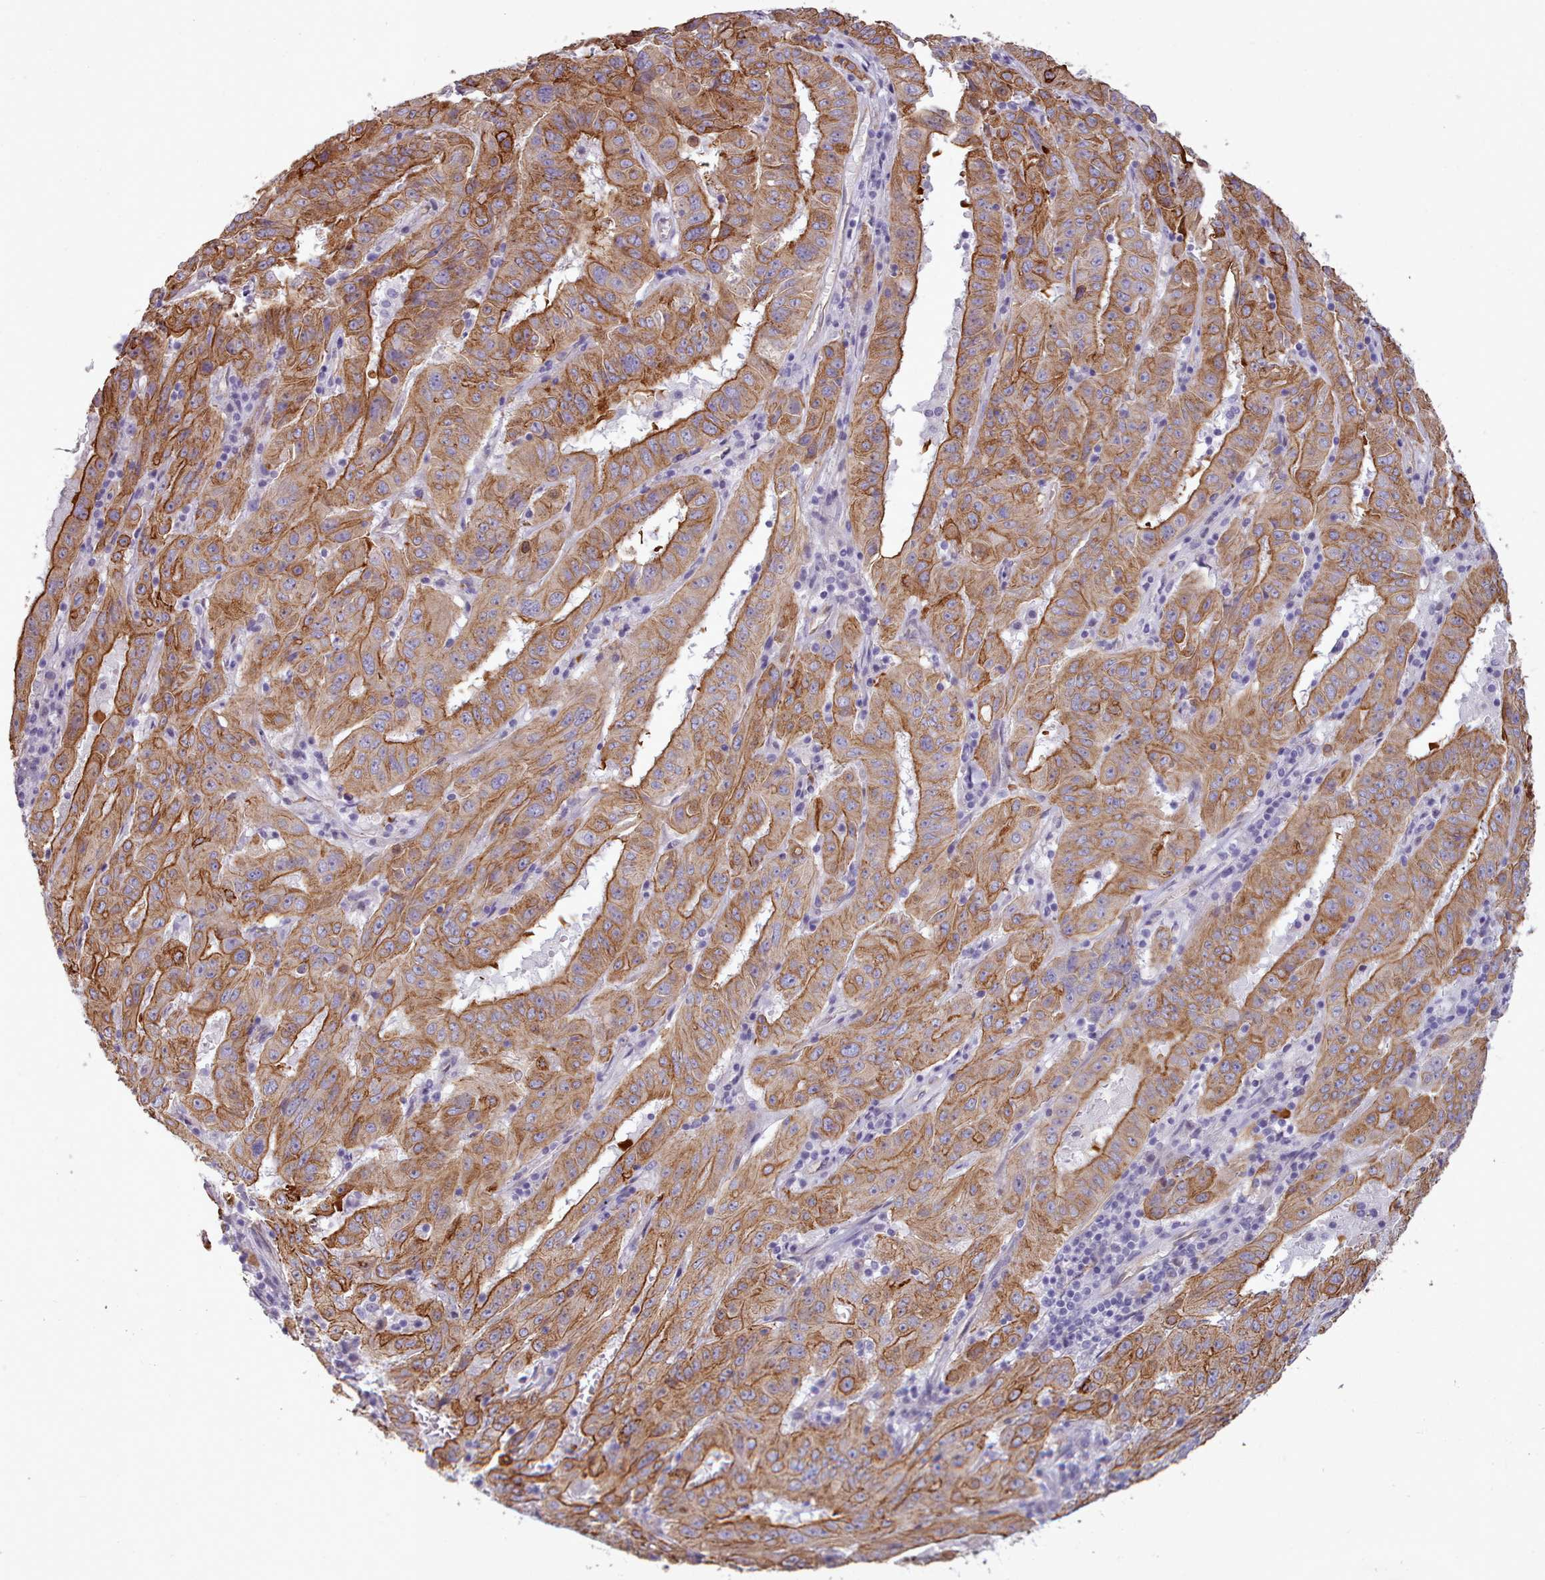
{"staining": {"intensity": "moderate", "quantity": ">75%", "location": "cytoplasmic/membranous"}, "tissue": "pancreatic cancer", "cell_type": "Tumor cells", "image_type": "cancer", "snomed": [{"axis": "morphology", "description": "Adenocarcinoma, NOS"}, {"axis": "topography", "description": "Pancreas"}], "caption": "Immunohistochemical staining of pancreatic adenocarcinoma reveals moderate cytoplasmic/membranous protein staining in about >75% of tumor cells.", "gene": "PLD4", "patient": {"sex": "male", "age": 63}}